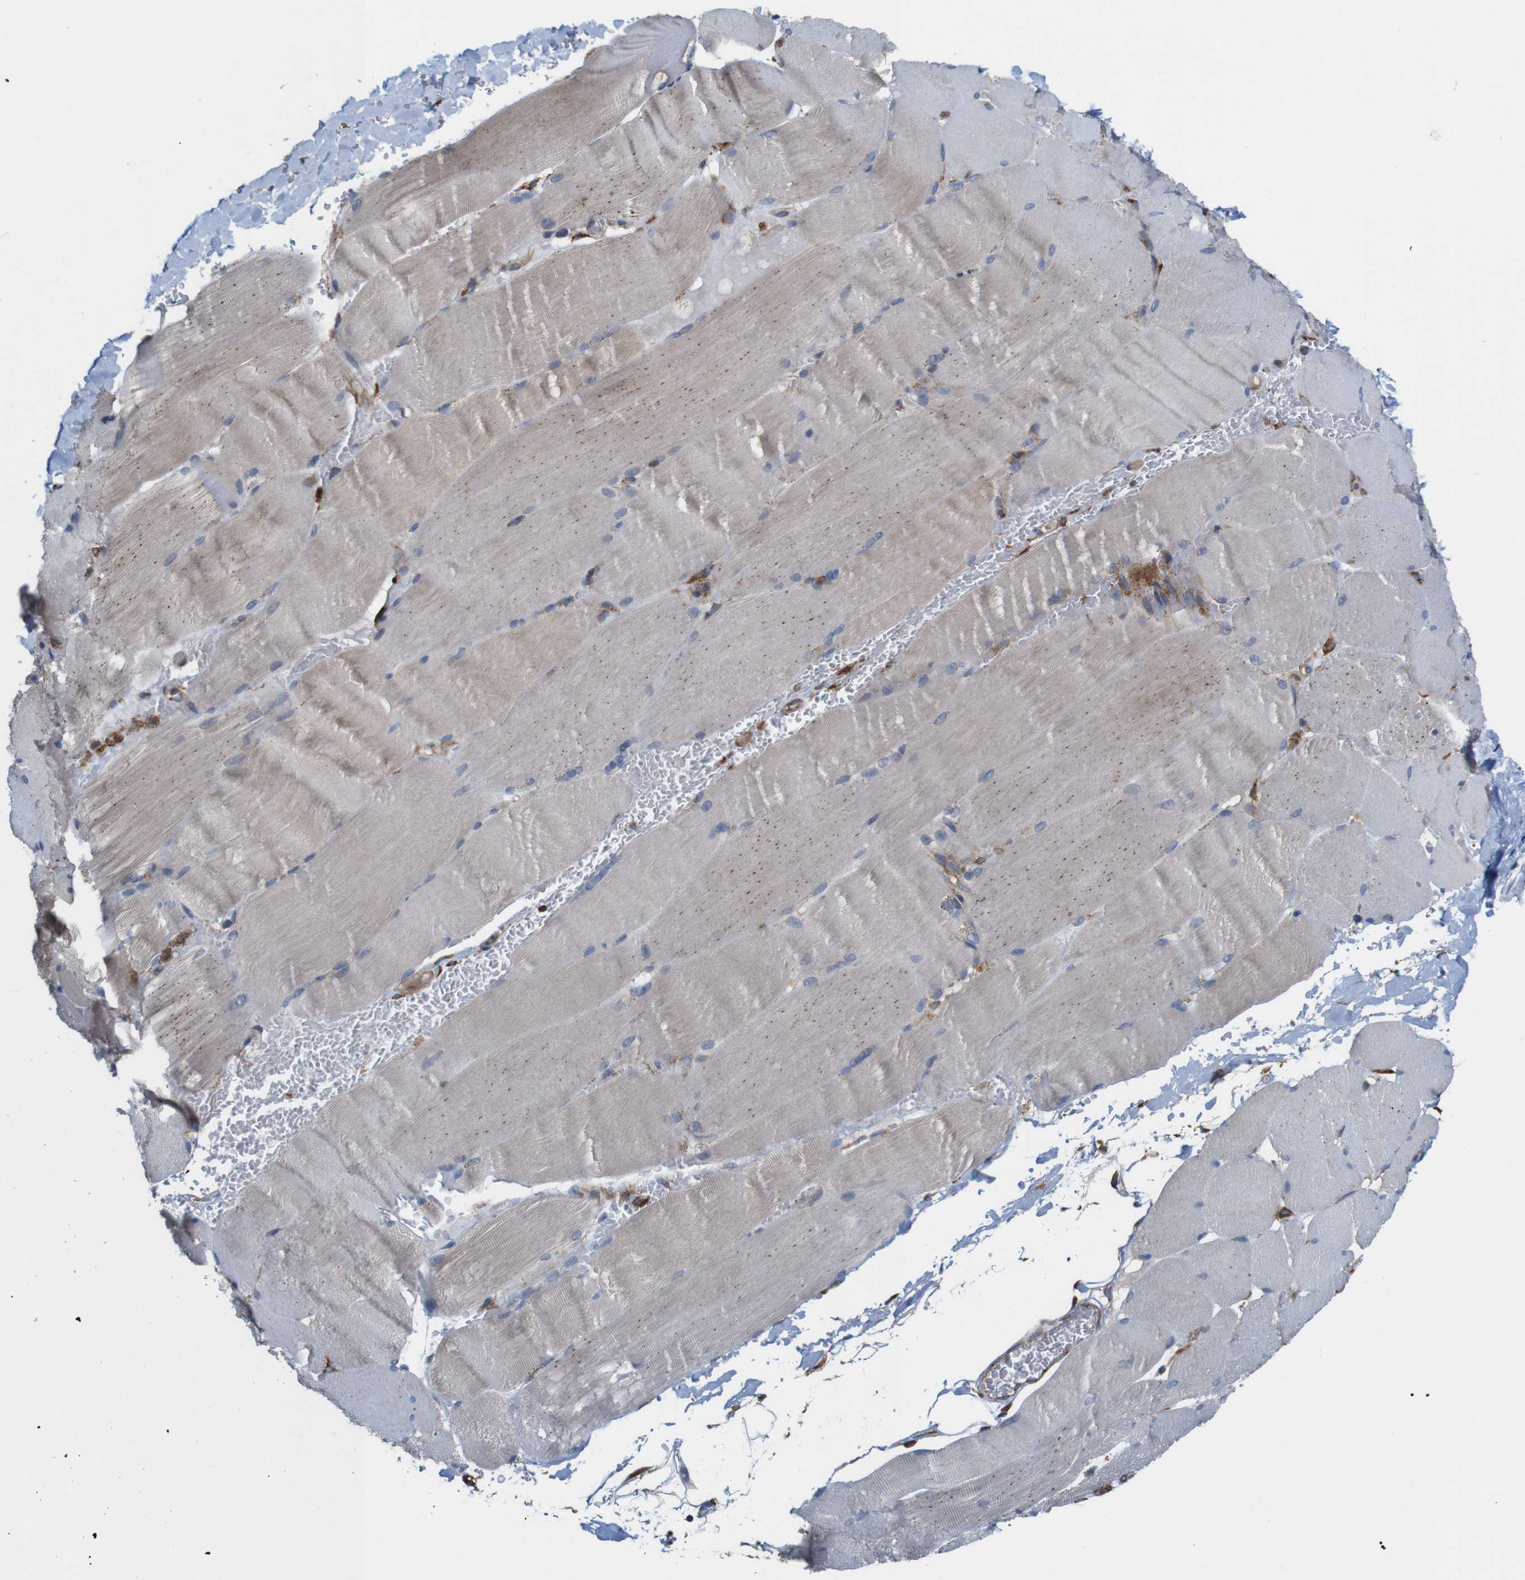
{"staining": {"intensity": "weak", "quantity": "<25%", "location": "cytoplasmic/membranous"}, "tissue": "skeletal muscle", "cell_type": "Myocytes", "image_type": "normal", "snomed": [{"axis": "morphology", "description": "Normal tissue, NOS"}, {"axis": "topography", "description": "Skin"}, {"axis": "topography", "description": "Skeletal muscle"}], "caption": "An immunohistochemistry micrograph of normal skeletal muscle is shown. There is no staining in myocytes of skeletal muscle. The staining was performed using DAB to visualize the protein expression in brown, while the nuclei were stained in blue with hematoxylin (Magnification: 20x).", "gene": "UGGT1", "patient": {"sex": "male", "age": 83}}